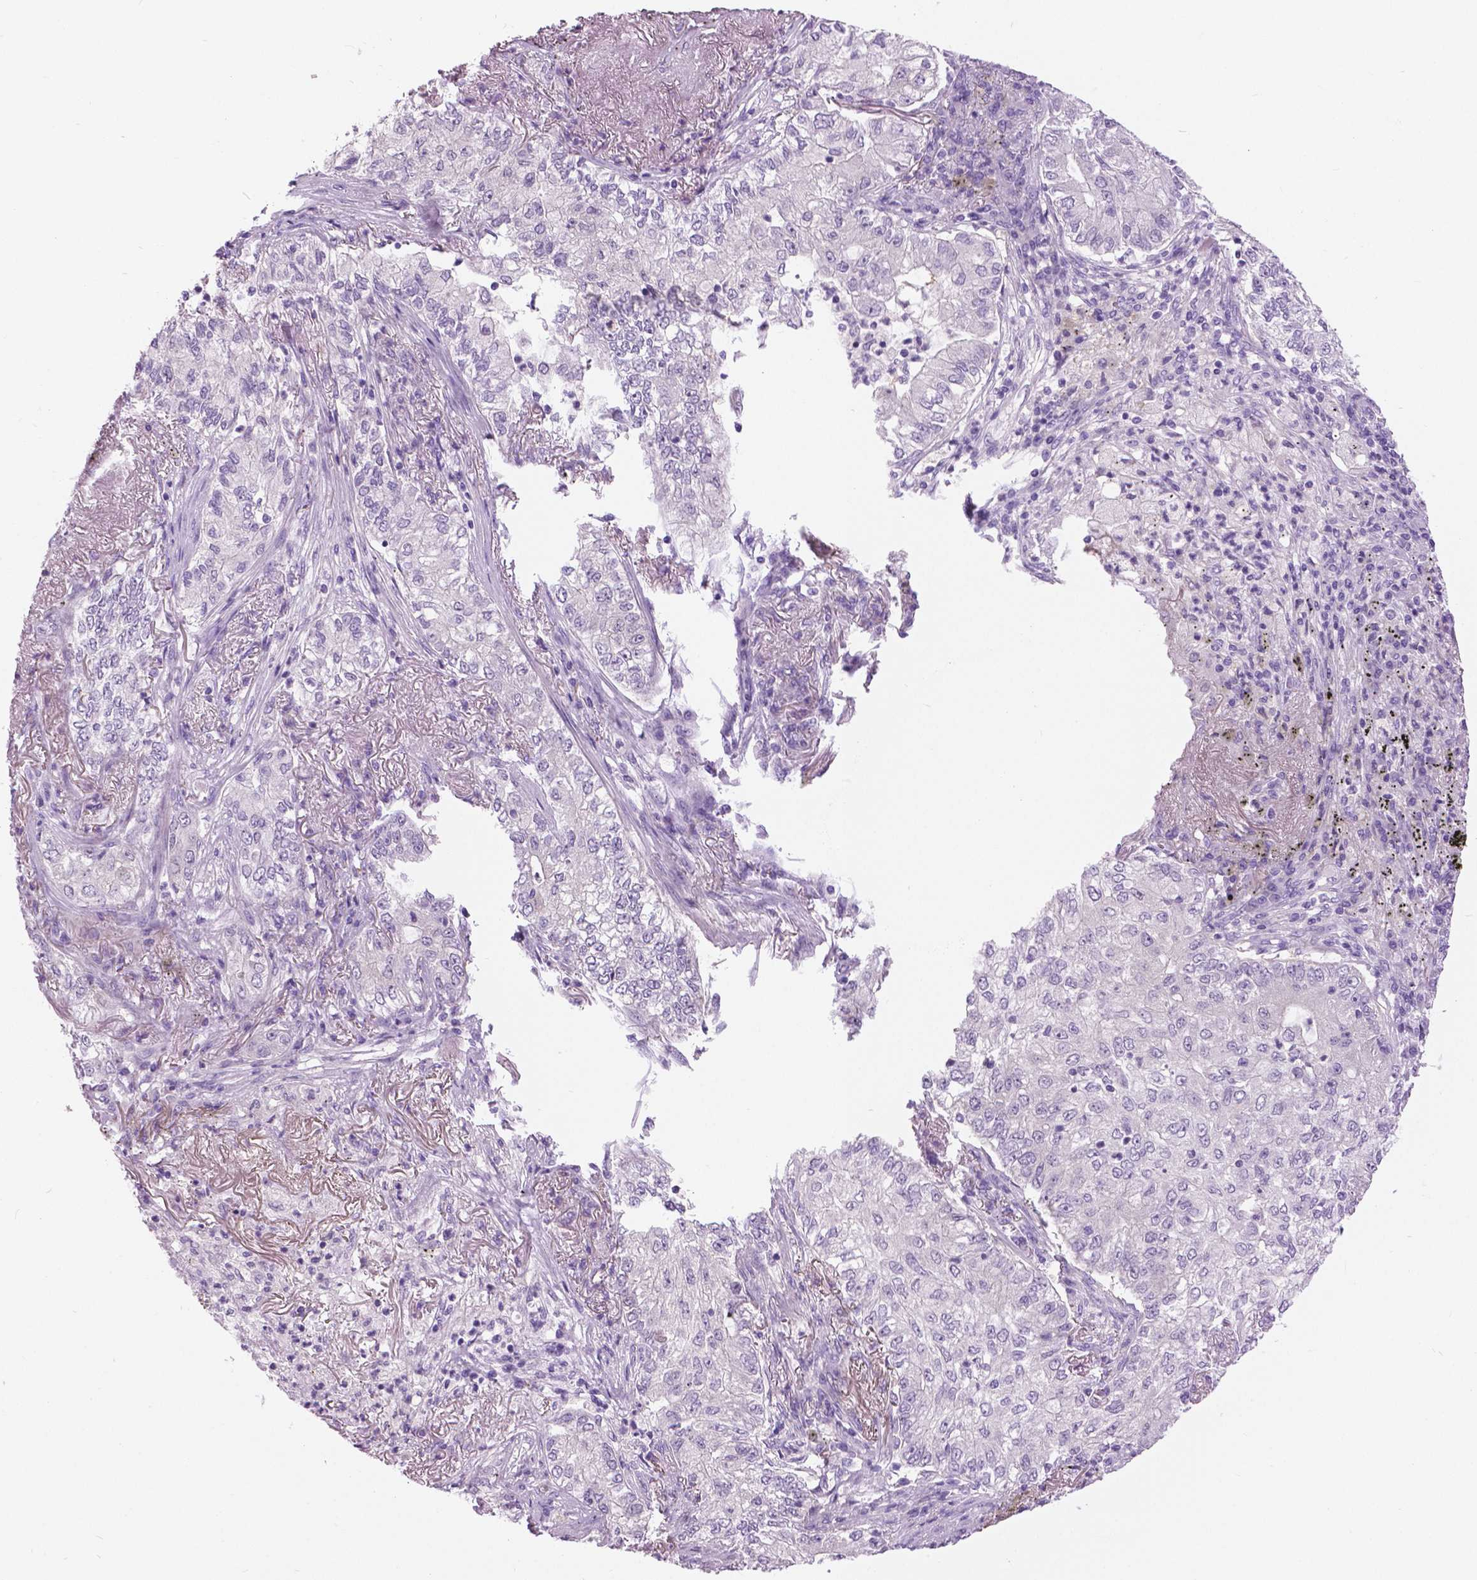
{"staining": {"intensity": "negative", "quantity": "none", "location": "none"}, "tissue": "lung cancer", "cell_type": "Tumor cells", "image_type": "cancer", "snomed": [{"axis": "morphology", "description": "Adenocarcinoma, NOS"}, {"axis": "topography", "description": "Lung"}], "caption": "The image shows no staining of tumor cells in lung adenocarcinoma.", "gene": "TP53TG5", "patient": {"sex": "female", "age": 73}}